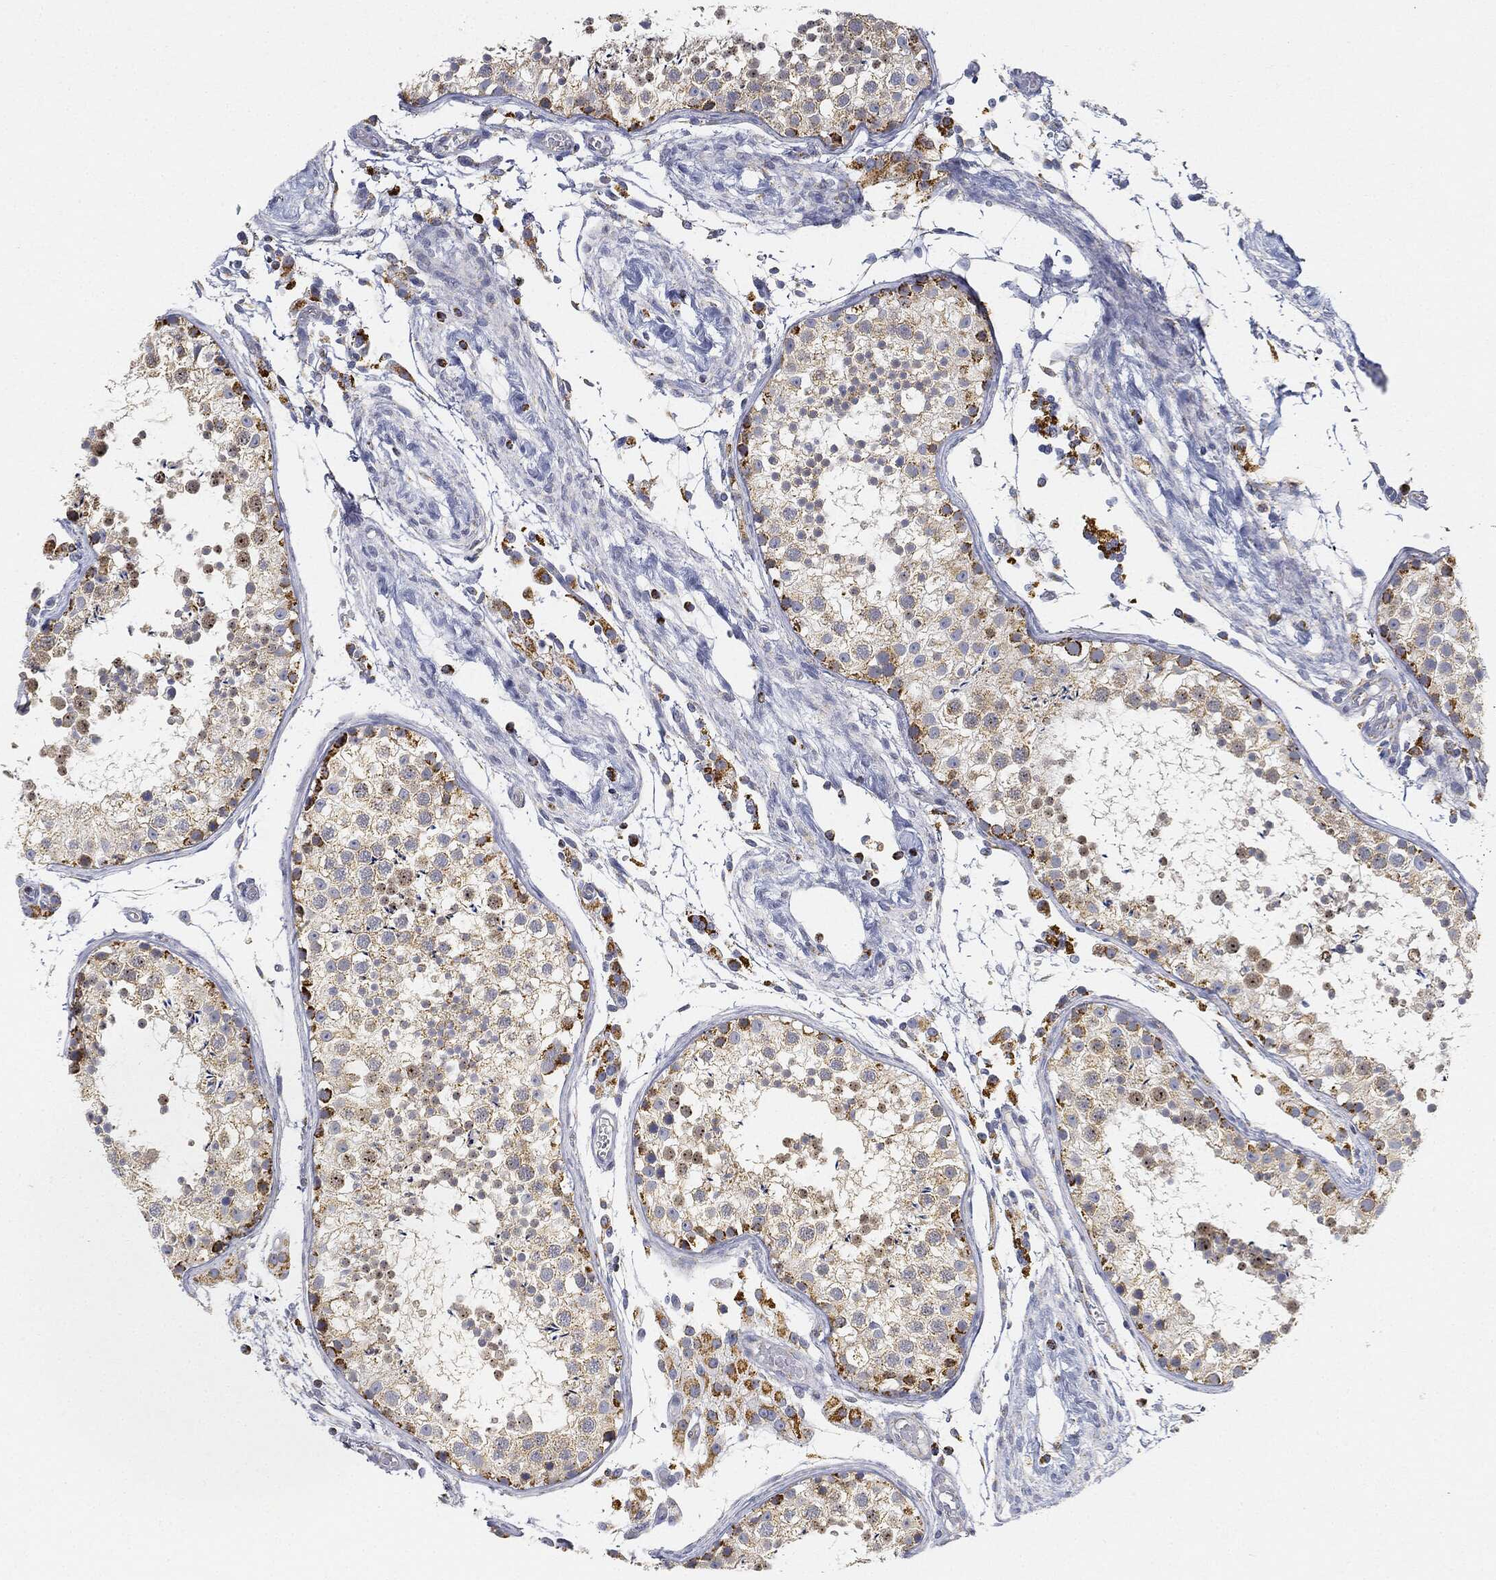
{"staining": {"intensity": "strong", "quantity": "<25%", "location": "cytoplasmic/membranous"}, "tissue": "testis", "cell_type": "Cells in seminiferous ducts", "image_type": "normal", "snomed": [{"axis": "morphology", "description": "Normal tissue, NOS"}, {"axis": "topography", "description": "Testis"}], "caption": "Benign testis was stained to show a protein in brown. There is medium levels of strong cytoplasmic/membranous staining in about <25% of cells in seminiferous ducts. The protein is shown in brown color, while the nuclei are stained blue.", "gene": "CAPN15", "patient": {"sex": "male", "age": 29}}